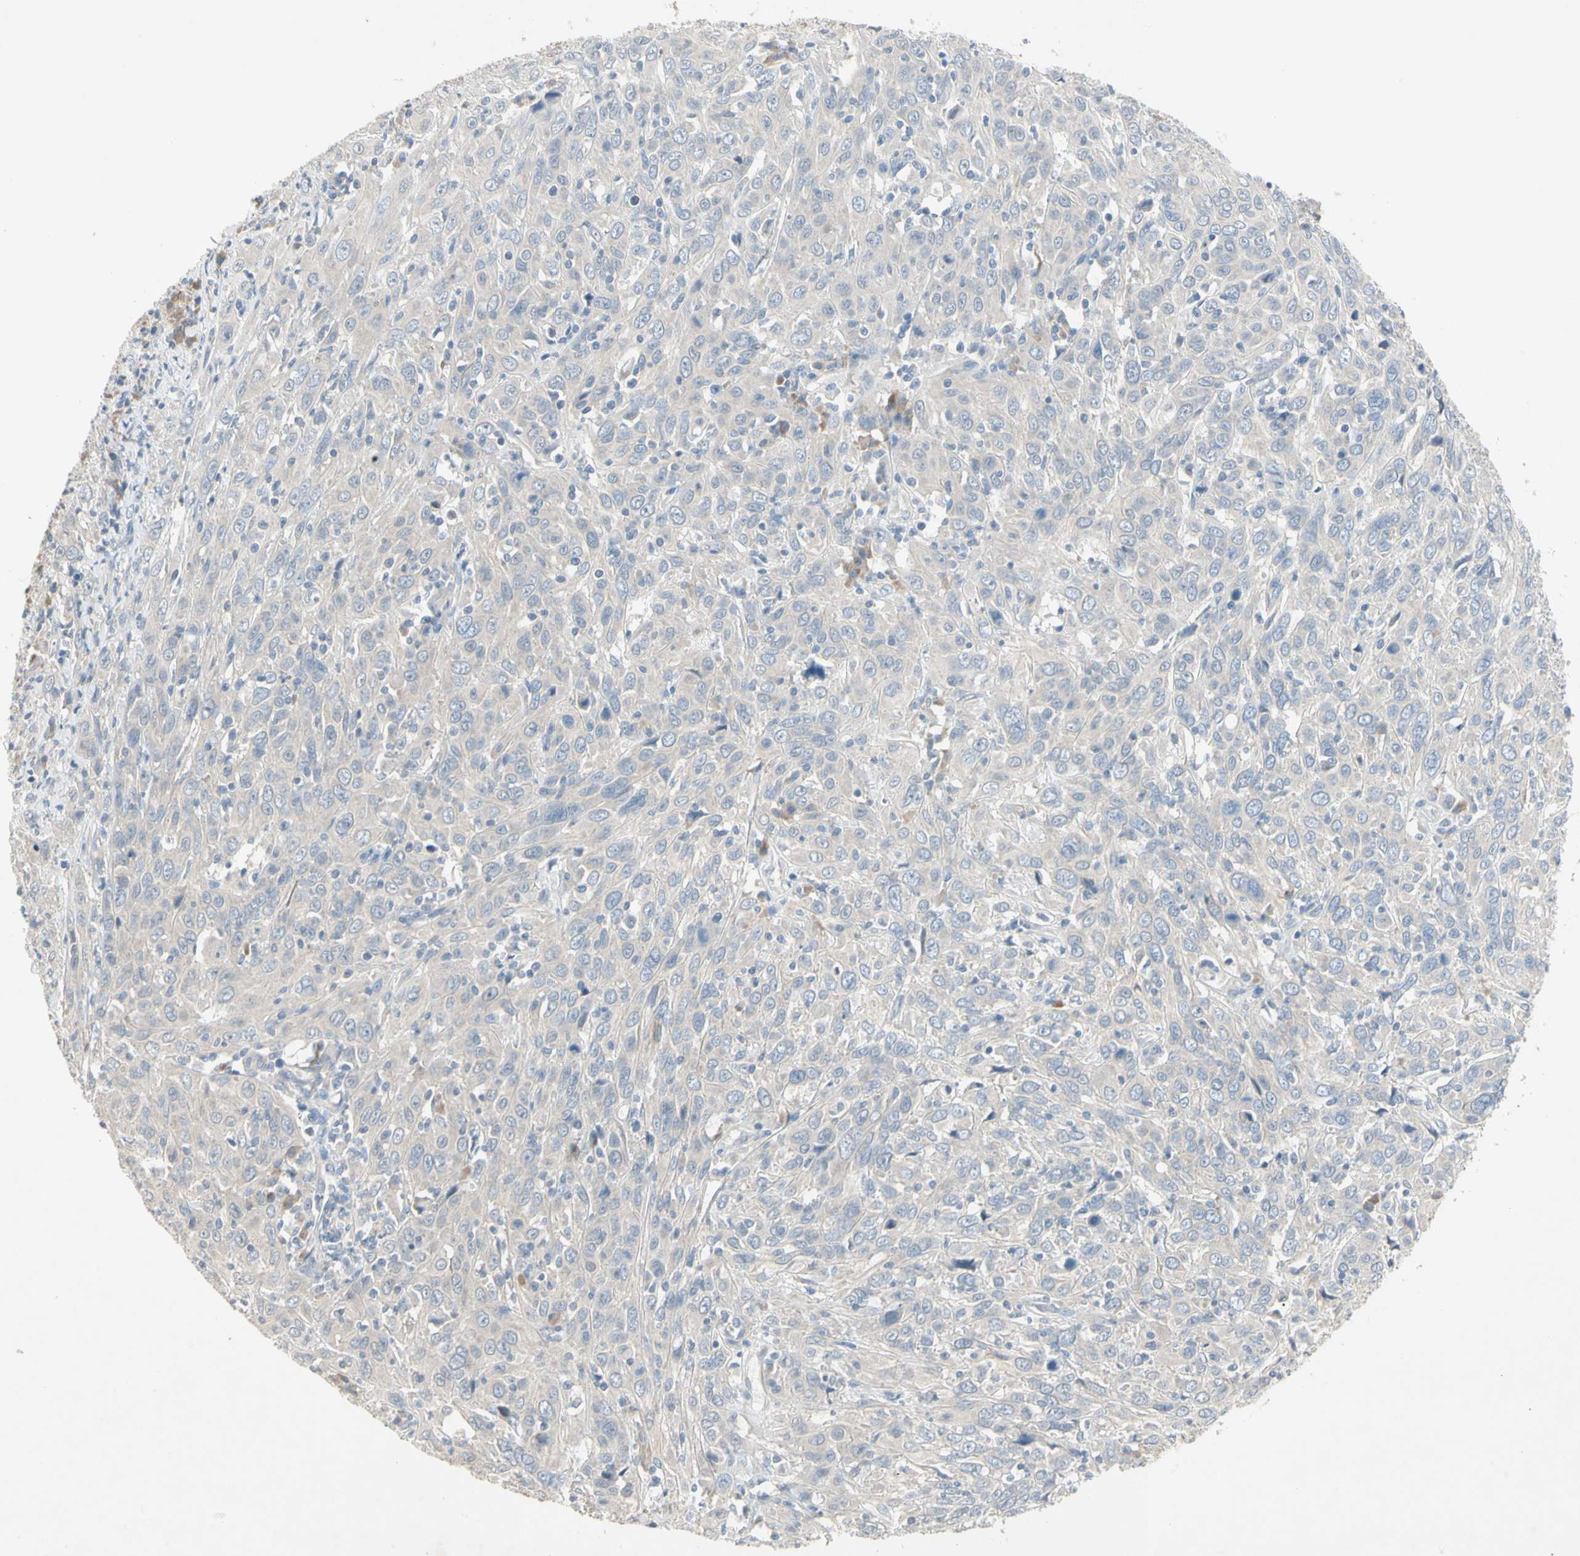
{"staining": {"intensity": "negative", "quantity": "none", "location": "none"}, "tissue": "cervical cancer", "cell_type": "Tumor cells", "image_type": "cancer", "snomed": [{"axis": "morphology", "description": "Squamous cell carcinoma, NOS"}, {"axis": "topography", "description": "Cervix"}], "caption": "DAB (3,3'-diaminobenzidine) immunohistochemical staining of squamous cell carcinoma (cervical) displays no significant positivity in tumor cells.", "gene": "PRSS21", "patient": {"sex": "female", "age": 46}}